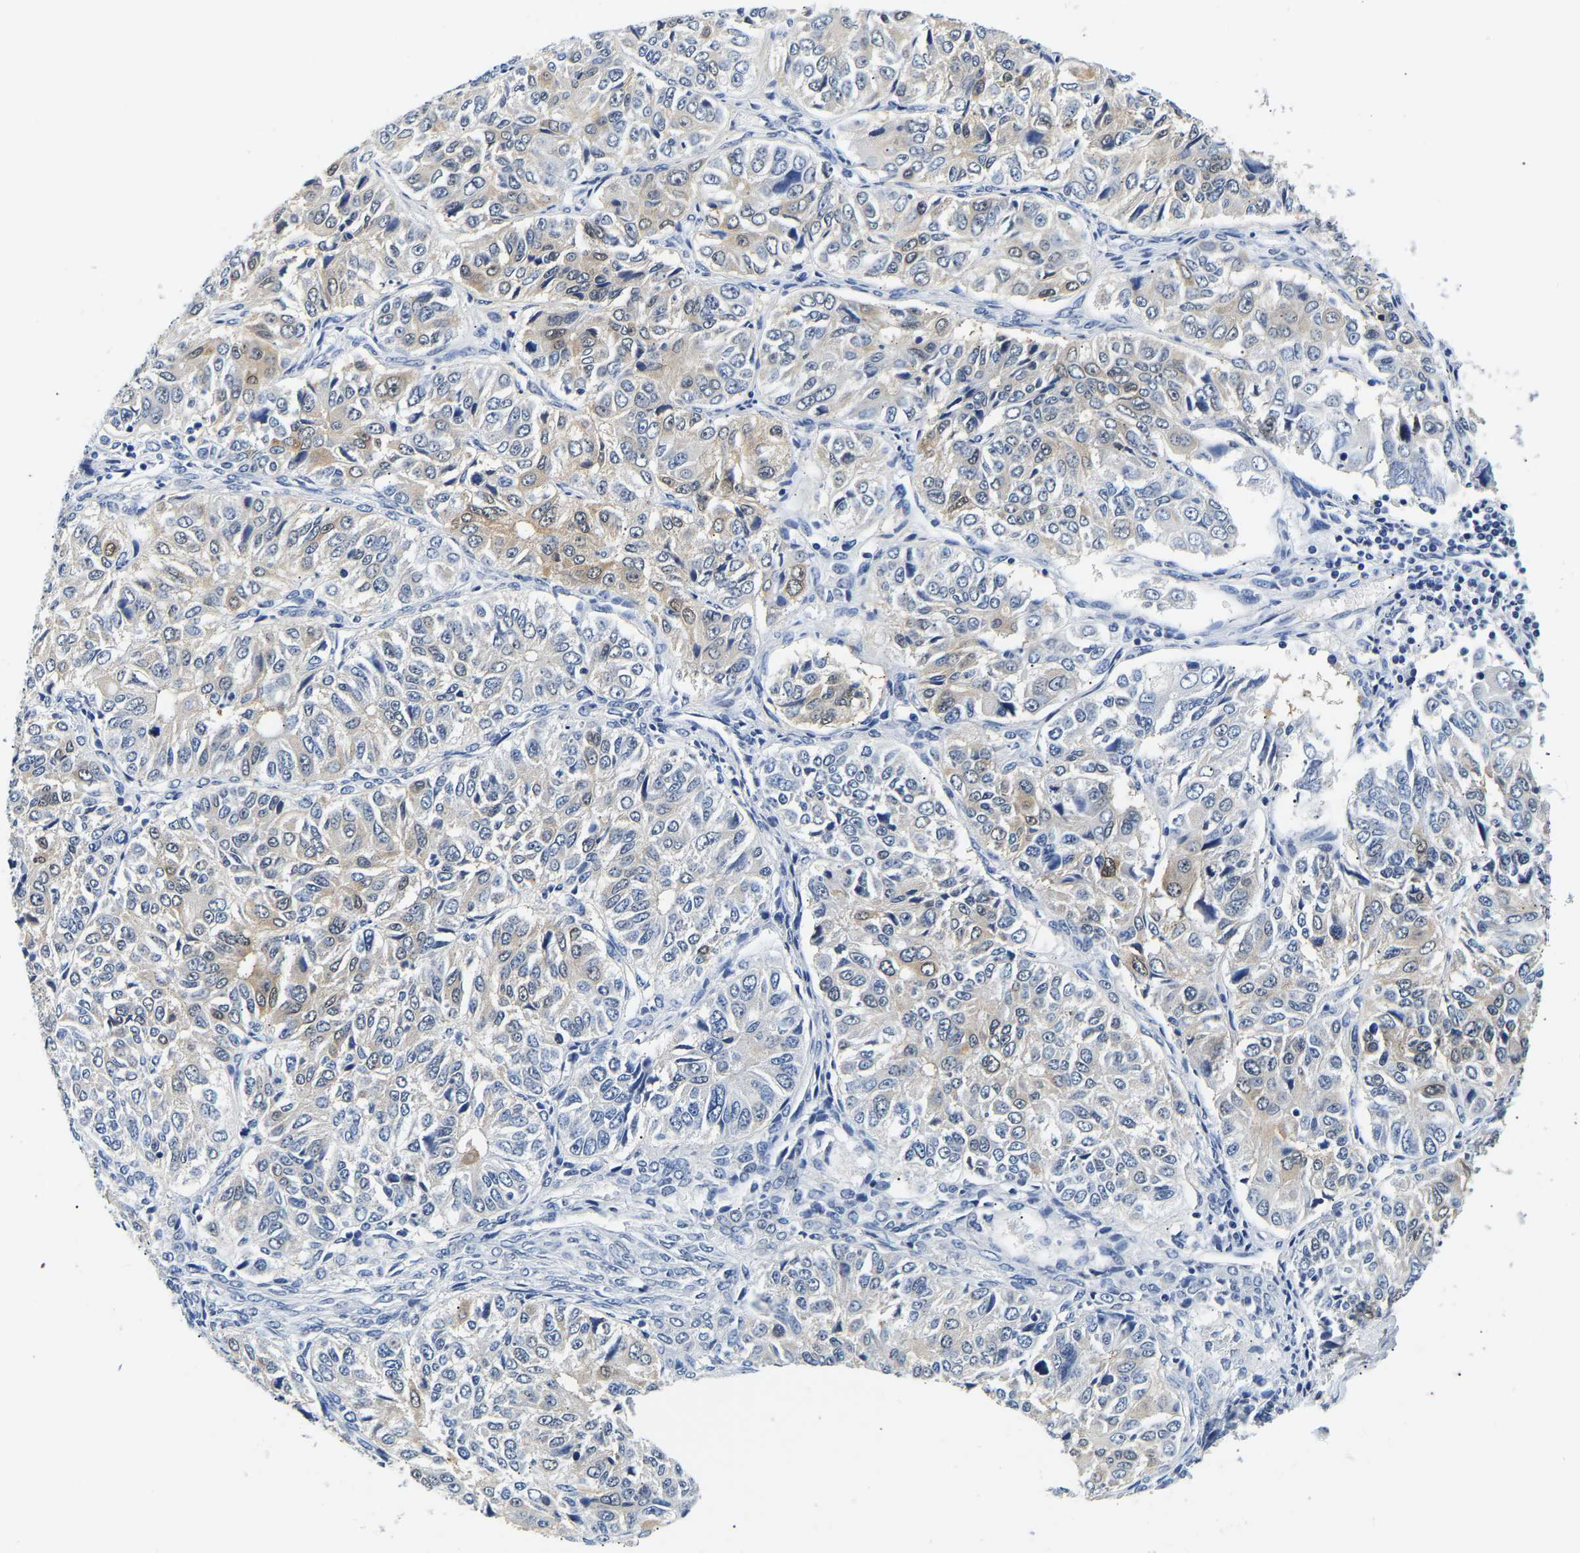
{"staining": {"intensity": "weak", "quantity": "<25%", "location": "cytoplasmic/membranous"}, "tissue": "ovarian cancer", "cell_type": "Tumor cells", "image_type": "cancer", "snomed": [{"axis": "morphology", "description": "Carcinoma, endometroid"}, {"axis": "topography", "description": "Ovary"}], "caption": "Tumor cells are negative for protein expression in human endometroid carcinoma (ovarian).", "gene": "UCHL3", "patient": {"sex": "female", "age": 51}}